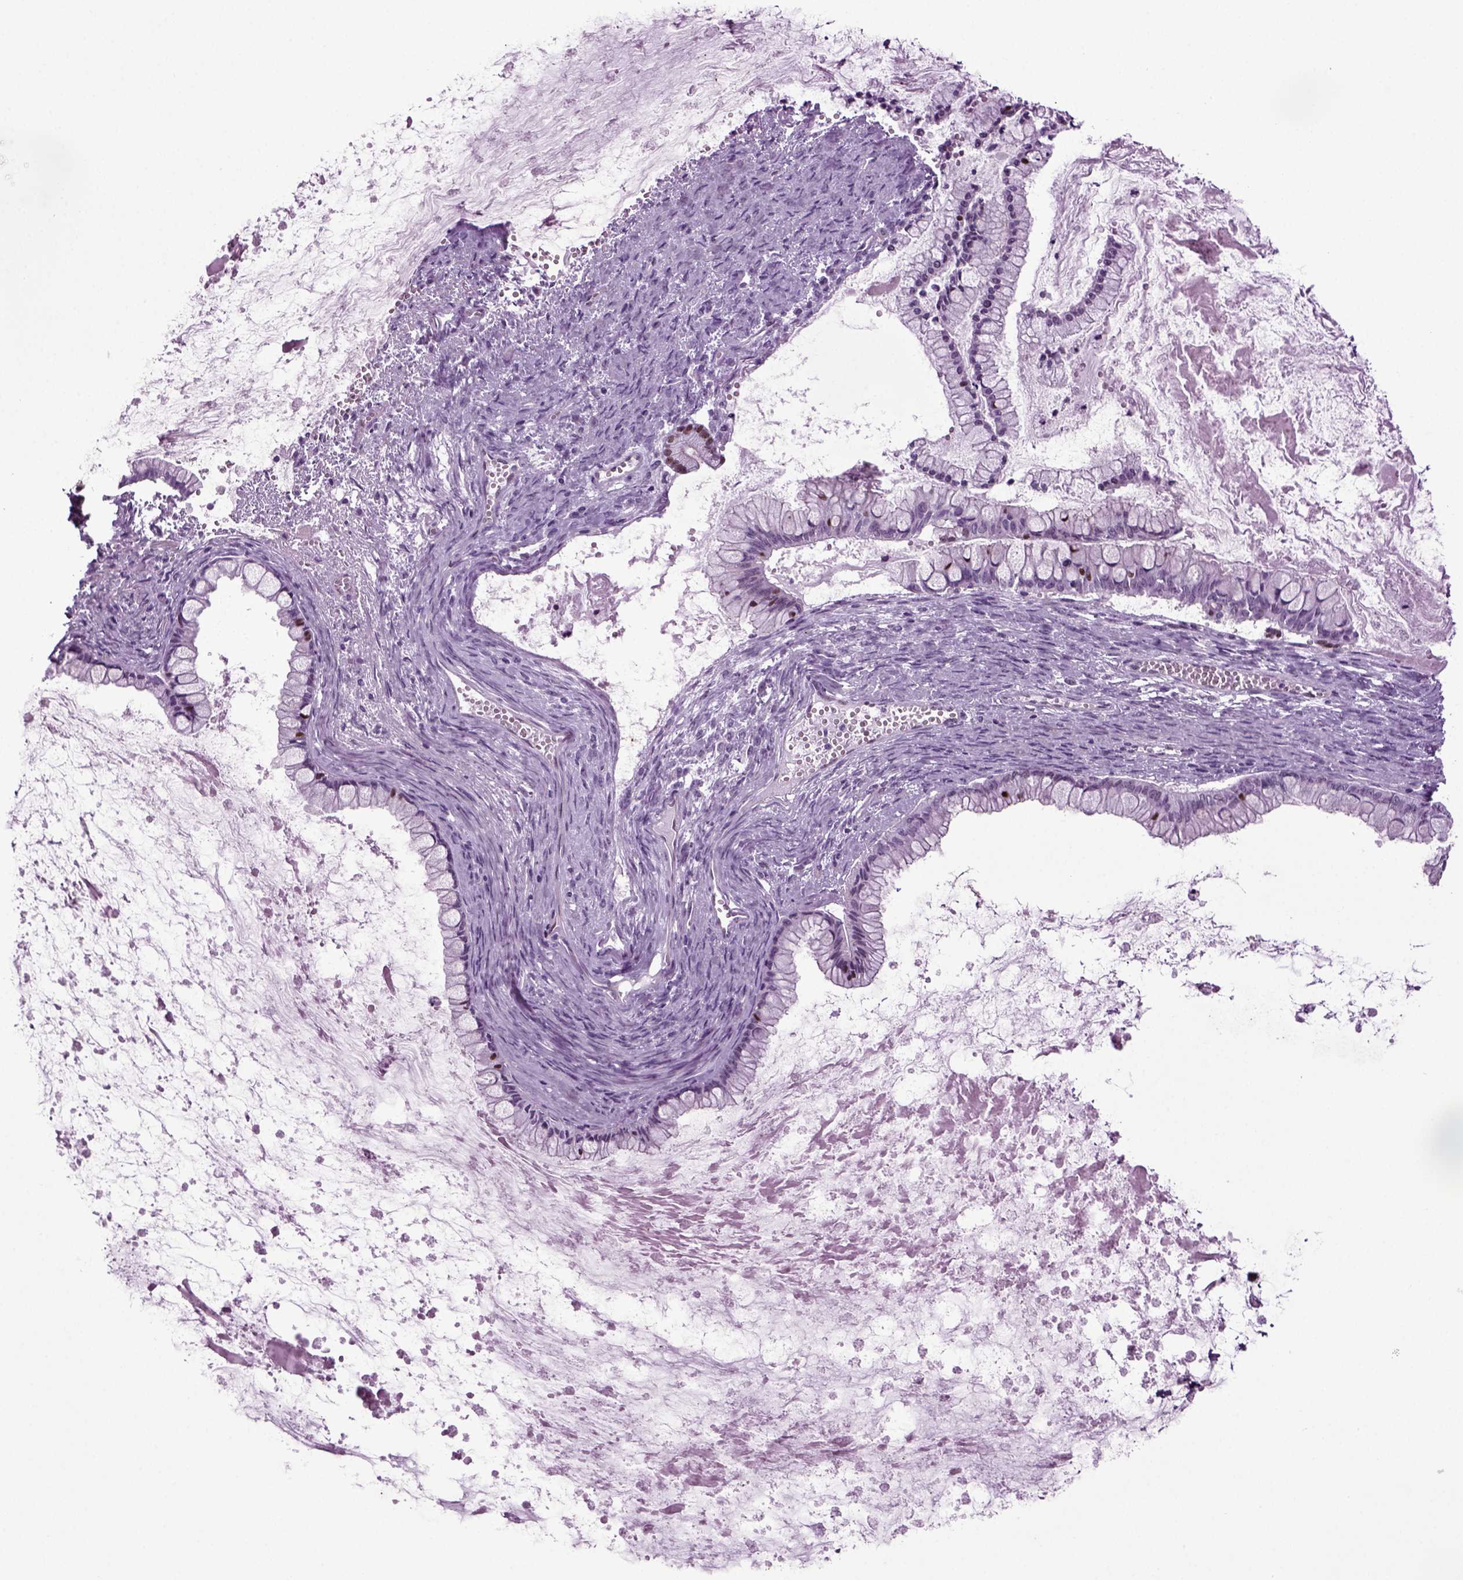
{"staining": {"intensity": "negative", "quantity": "none", "location": "none"}, "tissue": "ovarian cancer", "cell_type": "Tumor cells", "image_type": "cancer", "snomed": [{"axis": "morphology", "description": "Cystadenocarcinoma, mucinous, NOS"}, {"axis": "topography", "description": "Ovary"}], "caption": "An immunohistochemistry (IHC) micrograph of ovarian cancer is shown. There is no staining in tumor cells of ovarian cancer.", "gene": "RFX3", "patient": {"sex": "female", "age": 67}}